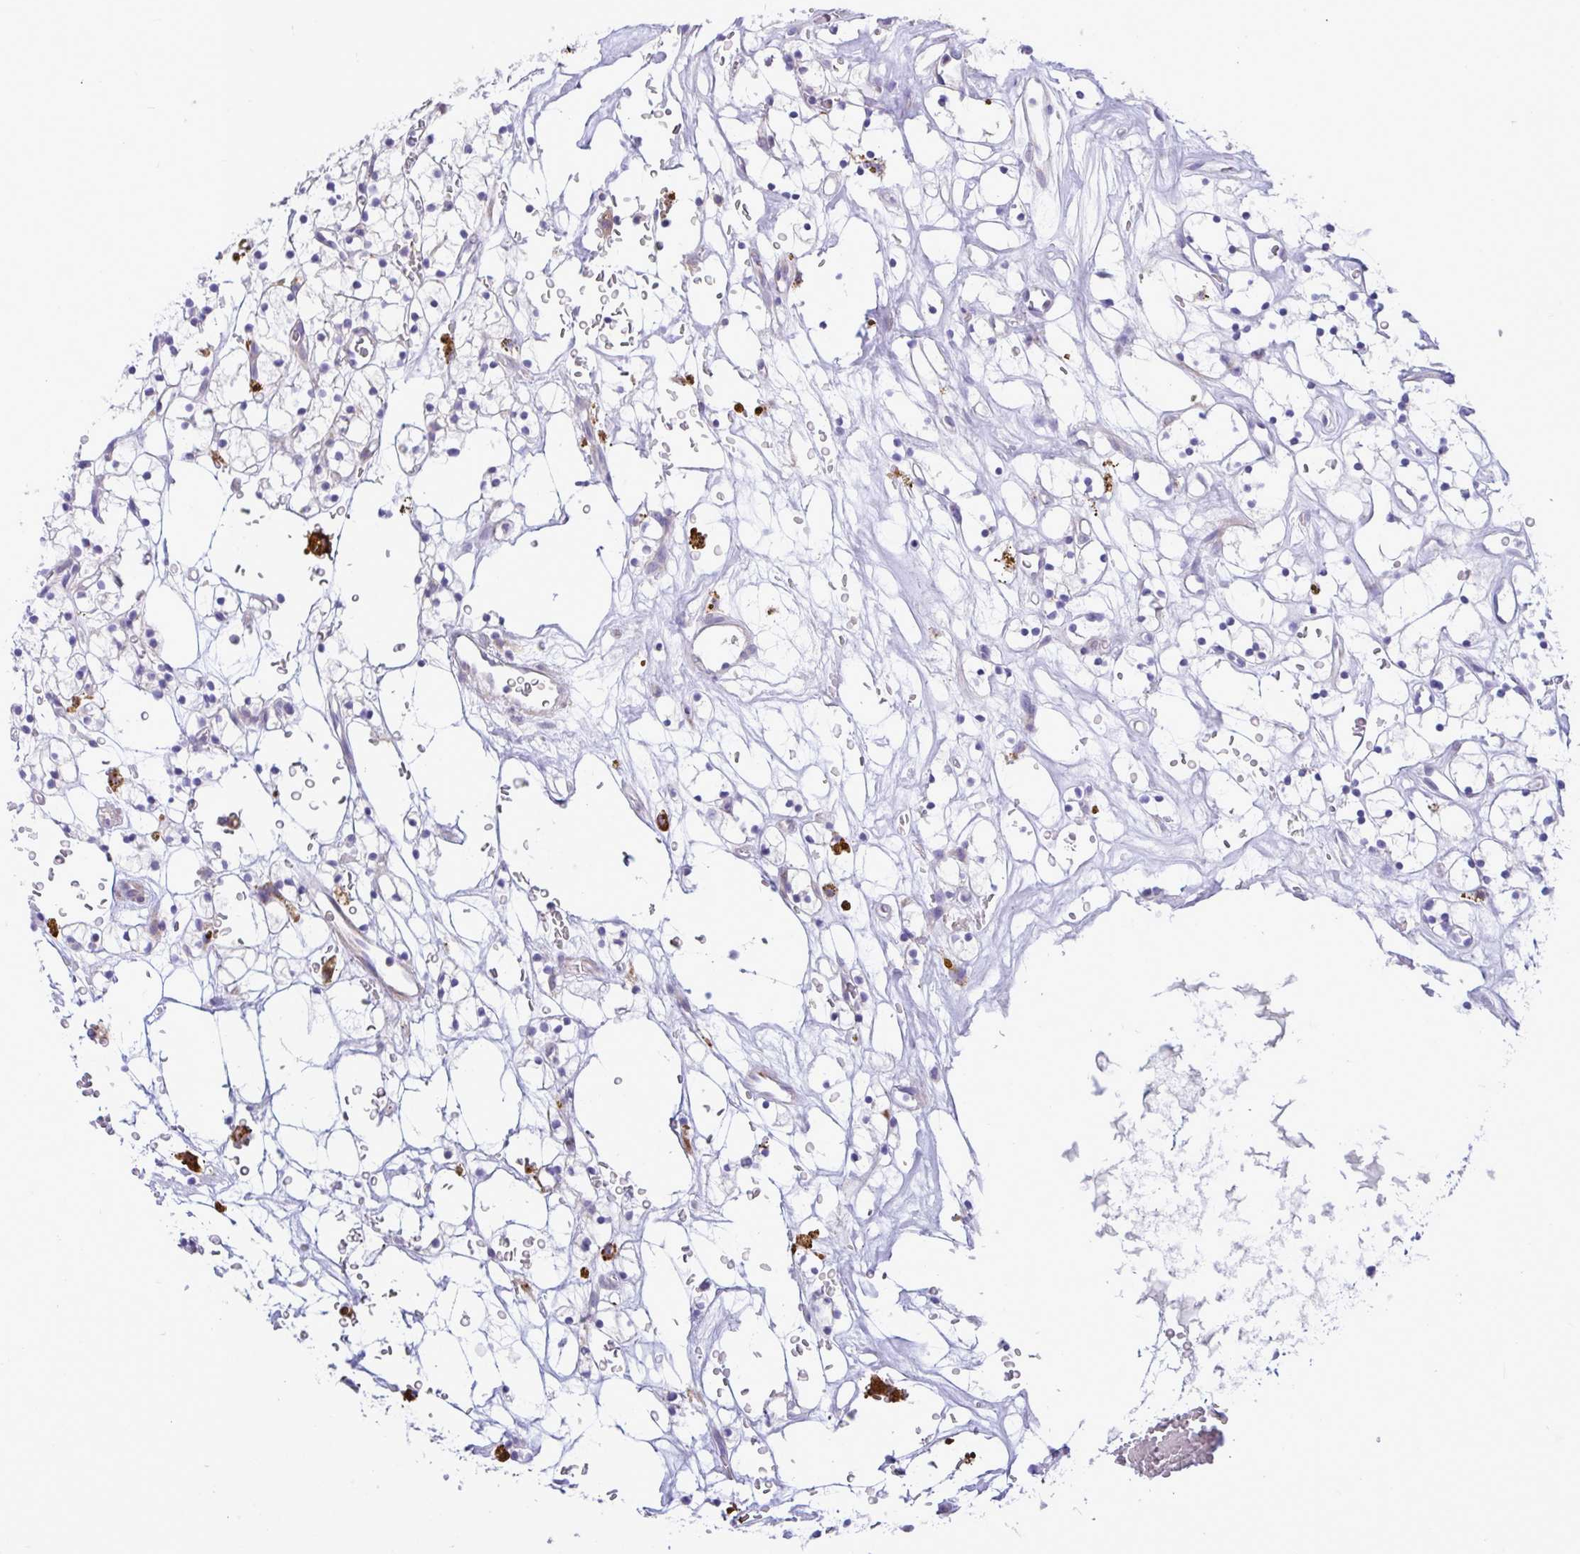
{"staining": {"intensity": "negative", "quantity": "none", "location": "none"}, "tissue": "renal cancer", "cell_type": "Tumor cells", "image_type": "cancer", "snomed": [{"axis": "morphology", "description": "Adenocarcinoma, NOS"}, {"axis": "topography", "description": "Kidney"}], "caption": "Micrograph shows no significant protein staining in tumor cells of adenocarcinoma (renal).", "gene": "DTX3", "patient": {"sex": "female", "age": 64}}